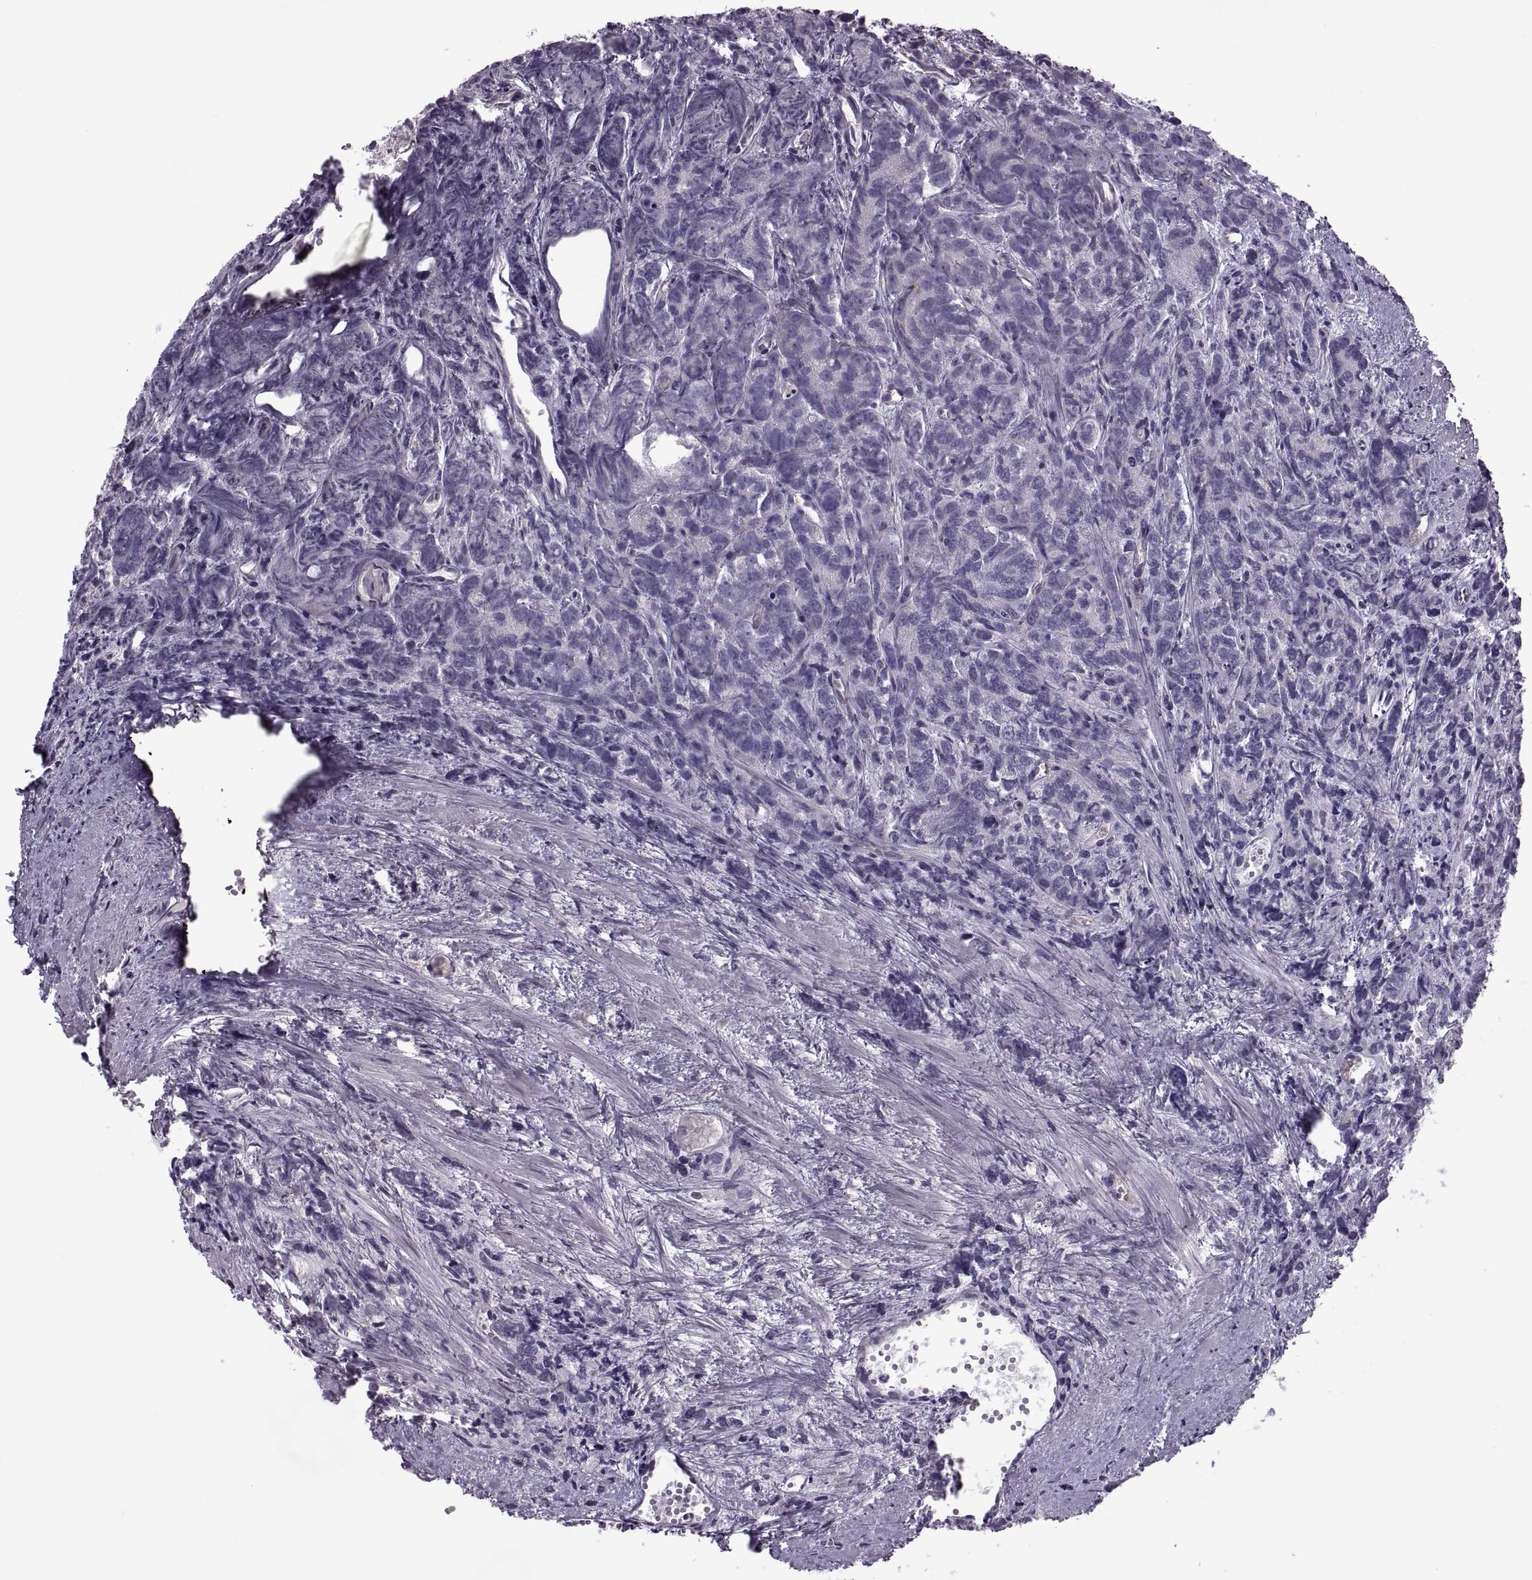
{"staining": {"intensity": "negative", "quantity": "none", "location": "none"}, "tissue": "prostate cancer", "cell_type": "Tumor cells", "image_type": "cancer", "snomed": [{"axis": "morphology", "description": "Adenocarcinoma, High grade"}, {"axis": "topography", "description": "Prostate"}], "caption": "Prostate high-grade adenocarcinoma was stained to show a protein in brown. There is no significant positivity in tumor cells.", "gene": "ODF3", "patient": {"sex": "male", "age": 77}}